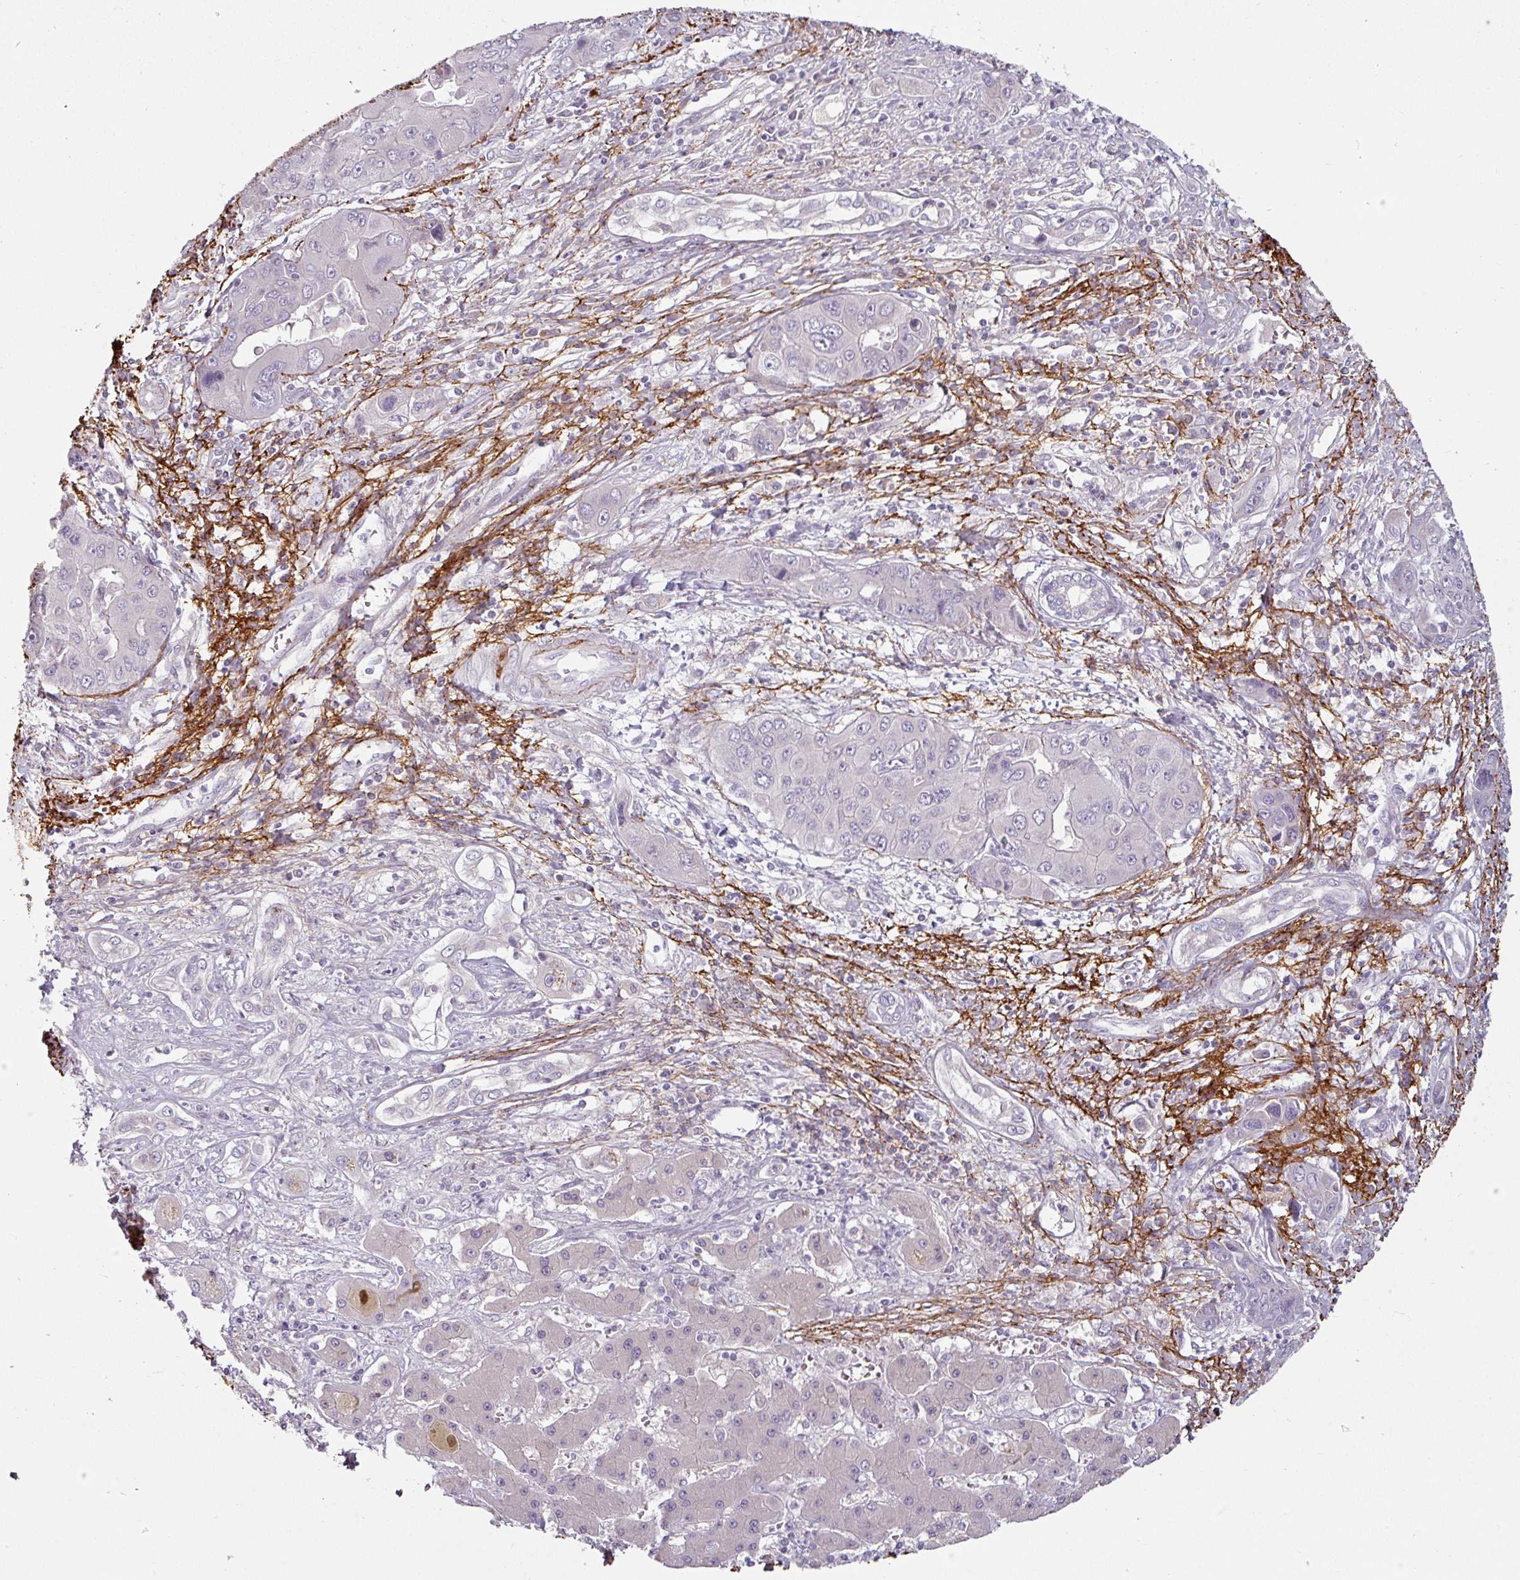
{"staining": {"intensity": "negative", "quantity": "none", "location": "none"}, "tissue": "liver cancer", "cell_type": "Tumor cells", "image_type": "cancer", "snomed": [{"axis": "morphology", "description": "Cholangiocarcinoma"}, {"axis": "topography", "description": "Liver"}], "caption": "A micrograph of liver cholangiocarcinoma stained for a protein exhibits no brown staining in tumor cells. (Brightfield microscopy of DAB immunohistochemistry at high magnification).", "gene": "MTMR14", "patient": {"sex": "male", "age": 67}}